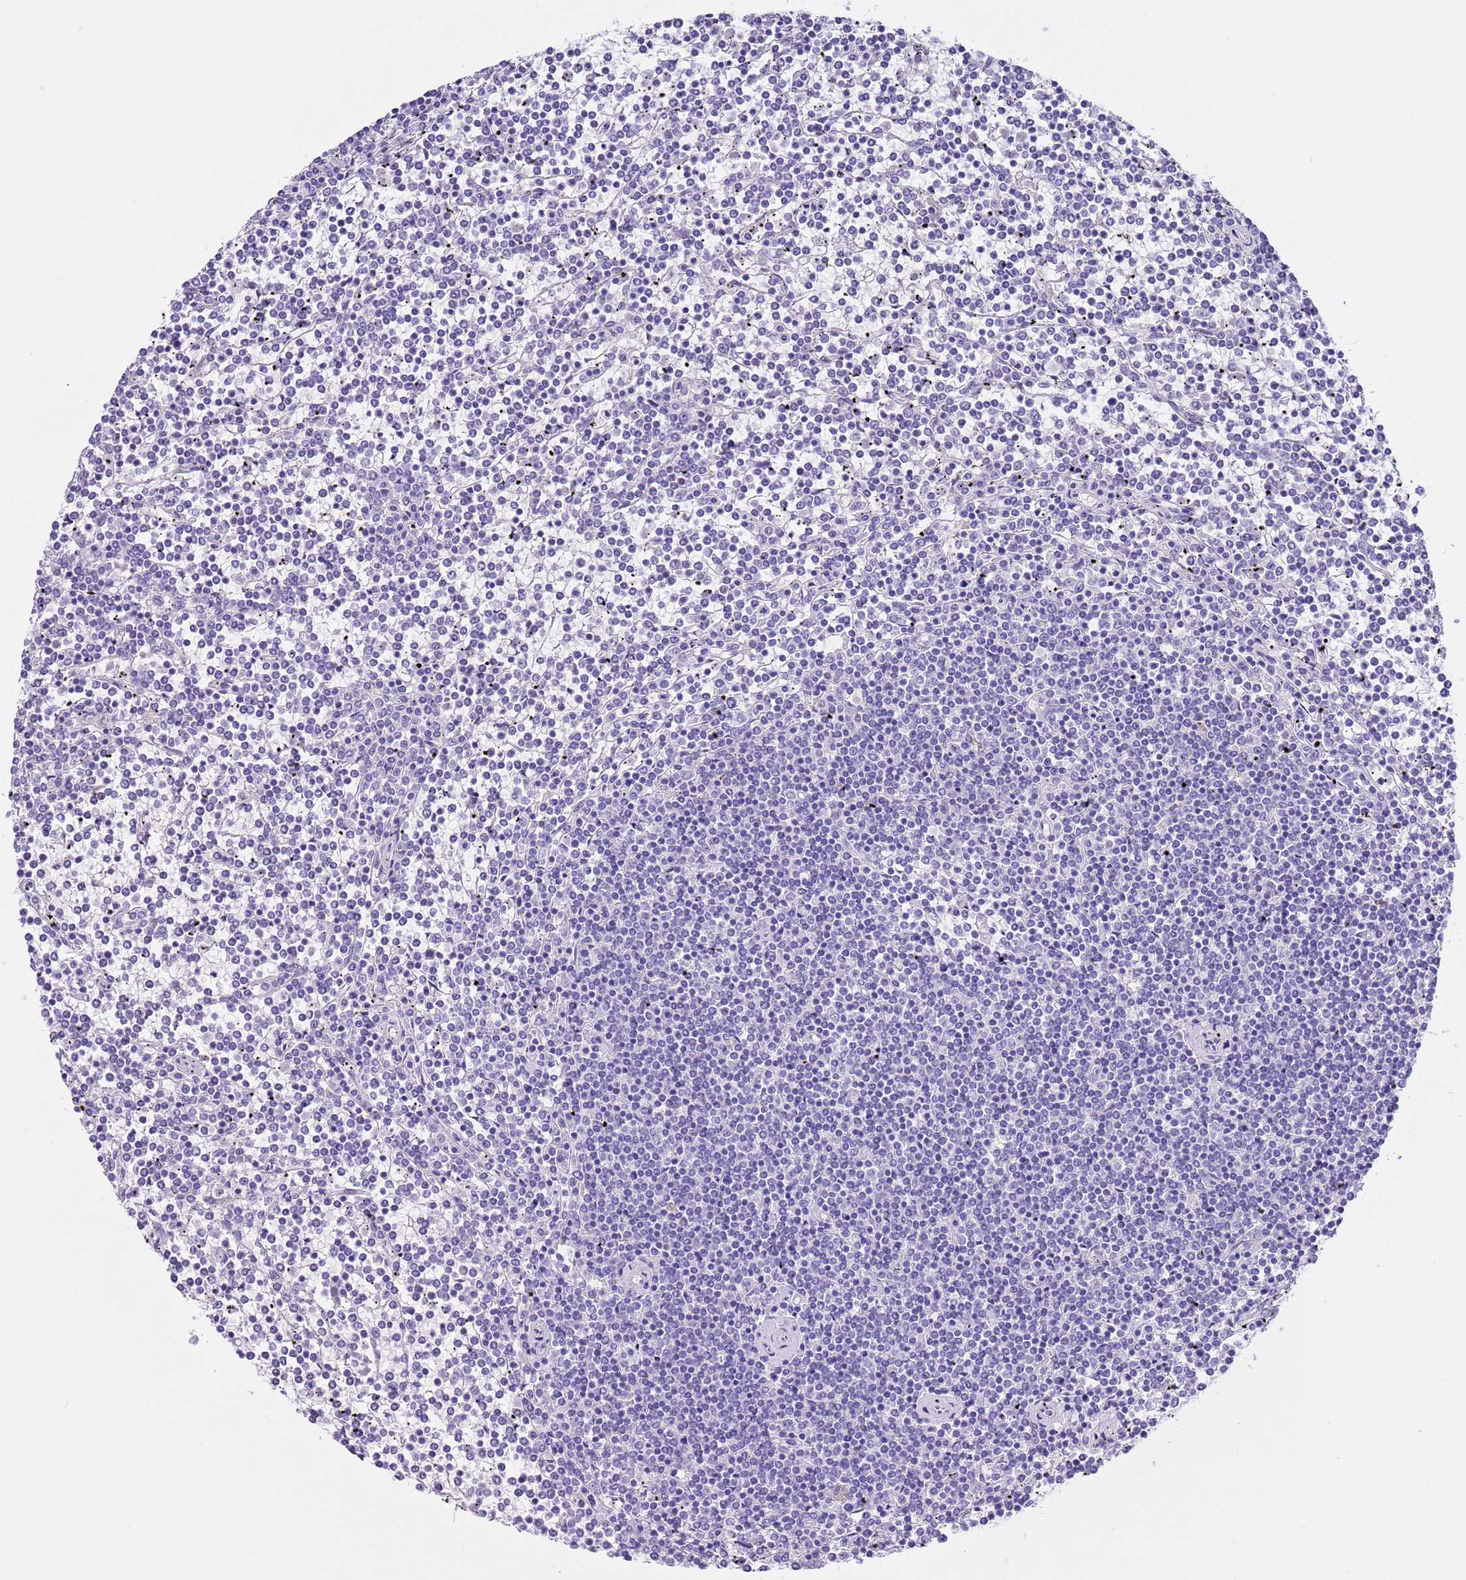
{"staining": {"intensity": "negative", "quantity": "none", "location": "none"}, "tissue": "lymphoma", "cell_type": "Tumor cells", "image_type": "cancer", "snomed": [{"axis": "morphology", "description": "Malignant lymphoma, non-Hodgkin's type, Low grade"}, {"axis": "topography", "description": "Spleen"}], "caption": "An immunohistochemistry image of lymphoma is shown. There is no staining in tumor cells of lymphoma. (Brightfield microscopy of DAB immunohistochemistry at high magnification).", "gene": "CPB1", "patient": {"sex": "female", "age": 19}}